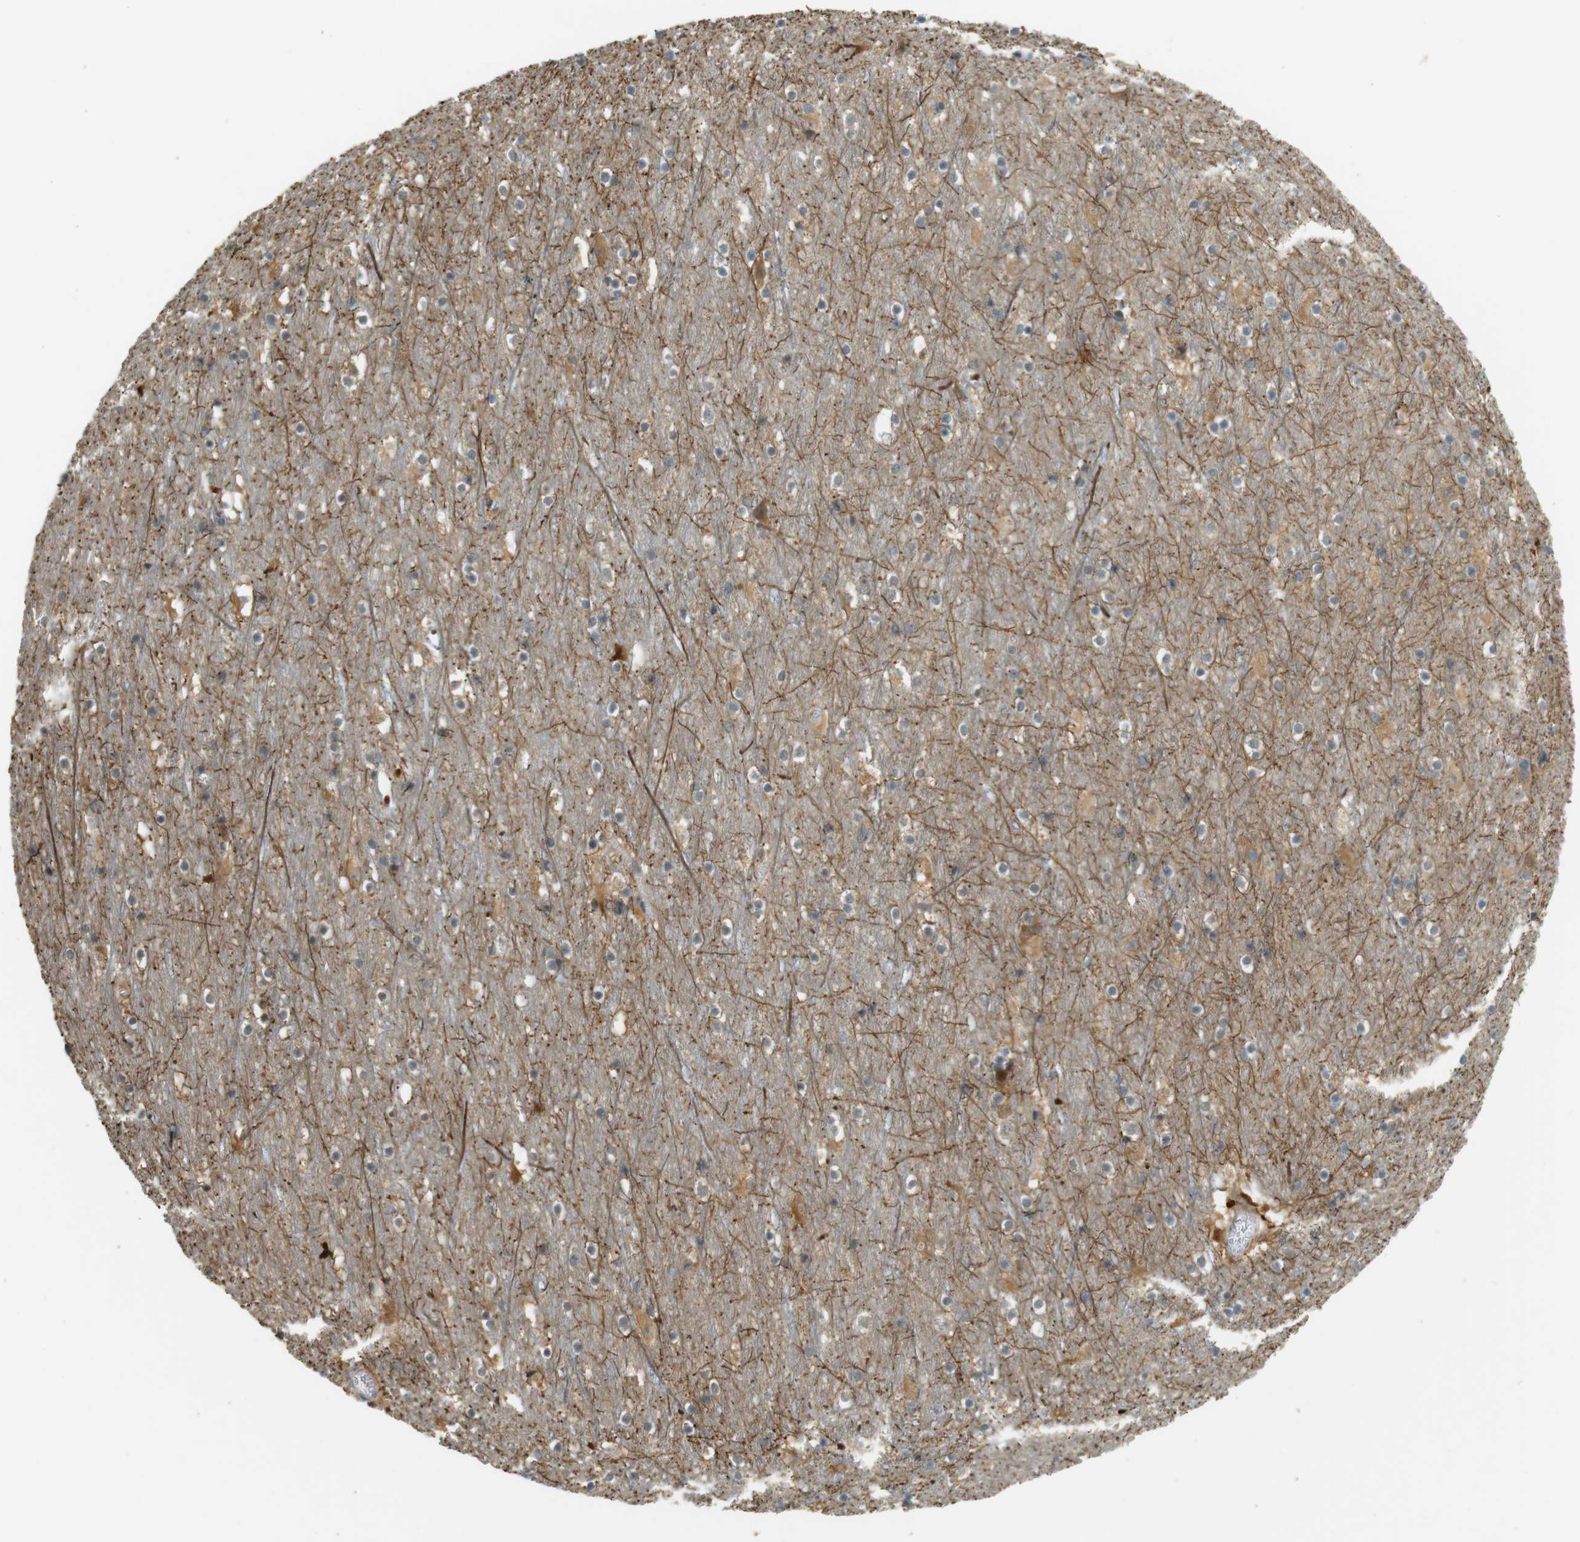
{"staining": {"intensity": "negative", "quantity": "none", "location": "none"}, "tissue": "cerebral cortex", "cell_type": "Endothelial cells", "image_type": "normal", "snomed": [{"axis": "morphology", "description": "Normal tissue, NOS"}, {"axis": "topography", "description": "Cerebral cortex"}], "caption": "Endothelial cells show no significant positivity in unremarkable cerebral cortex. (Immunohistochemistry (ihc), brightfield microscopy, high magnification).", "gene": "TMX3", "patient": {"sex": "male", "age": 45}}